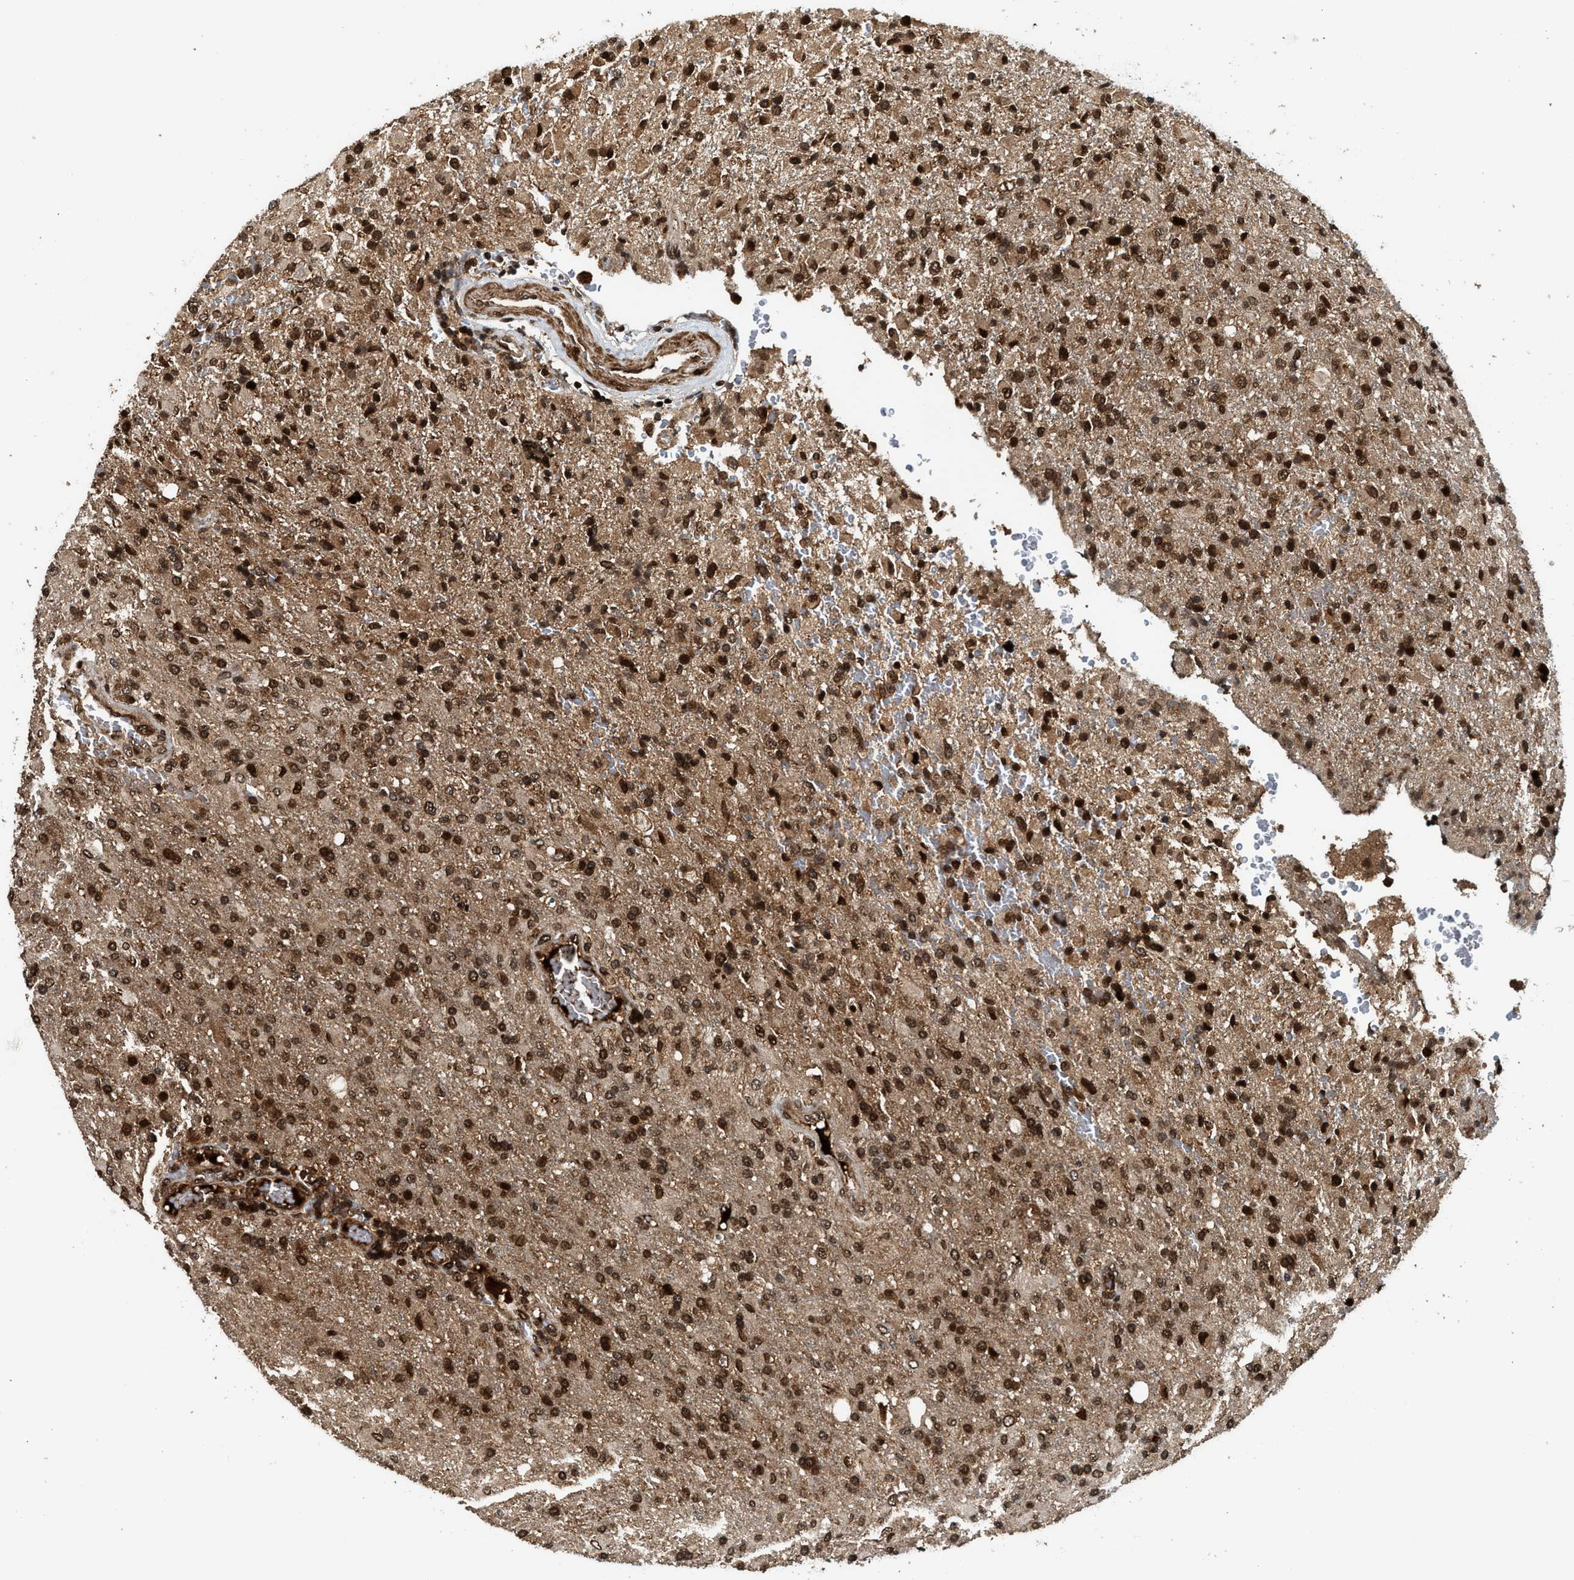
{"staining": {"intensity": "strong", "quantity": ">75%", "location": "cytoplasmic/membranous,nuclear"}, "tissue": "glioma", "cell_type": "Tumor cells", "image_type": "cancer", "snomed": [{"axis": "morphology", "description": "Glioma, malignant, High grade"}, {"axis": "topography", "description": "Brain"}], "caption": "Protein positivity by immunohistochemistry (IHC) displays strong cytoplasmic/membranous and nuclear expression in approximately >75% of tumor cells in glioma. (DAB = brown stain, brightfield microscopy at high magnification).", "gene": "MDM2", "patient": {"sex": "male", "age": 71}}